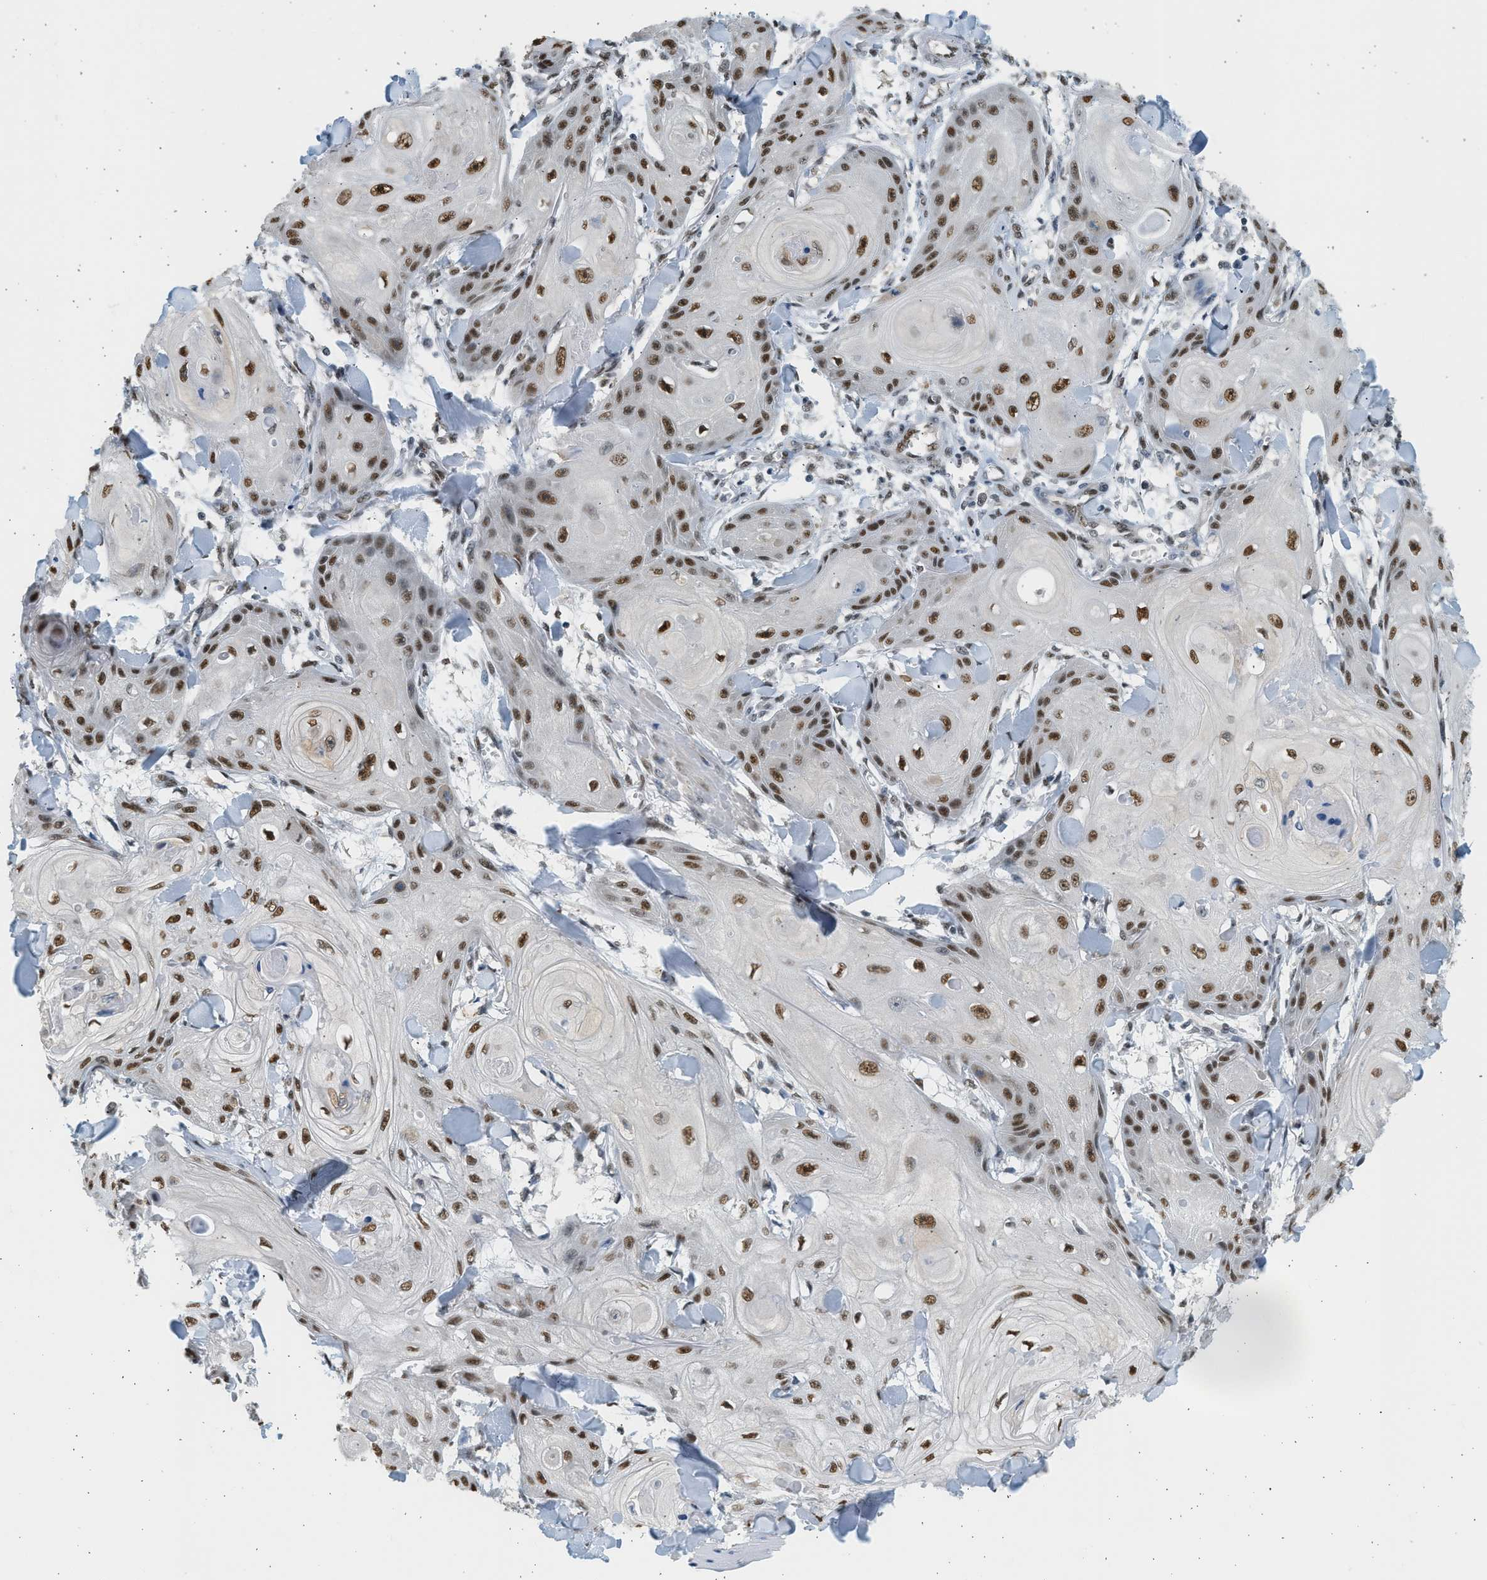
{"staining": {"intensity": "strong", "quantity": ">75%", "location": "nuclear"}, "tissue": "skin cancer", "cell_type": "Tumor cells", "image_type": "cancer", "snomed": [{"axis": "morphology", "description": "Squamous cell carcinoma, NOS"}, {"axis": "topography", "description": "Skin"}], "caption": "Human skin cancer (squamous cell carcinoma) stained with a protein marker demonstrates strong staining in tumor cells.", "gene": "HIPK1", "patient": {"sex": "male", "age": 74}}